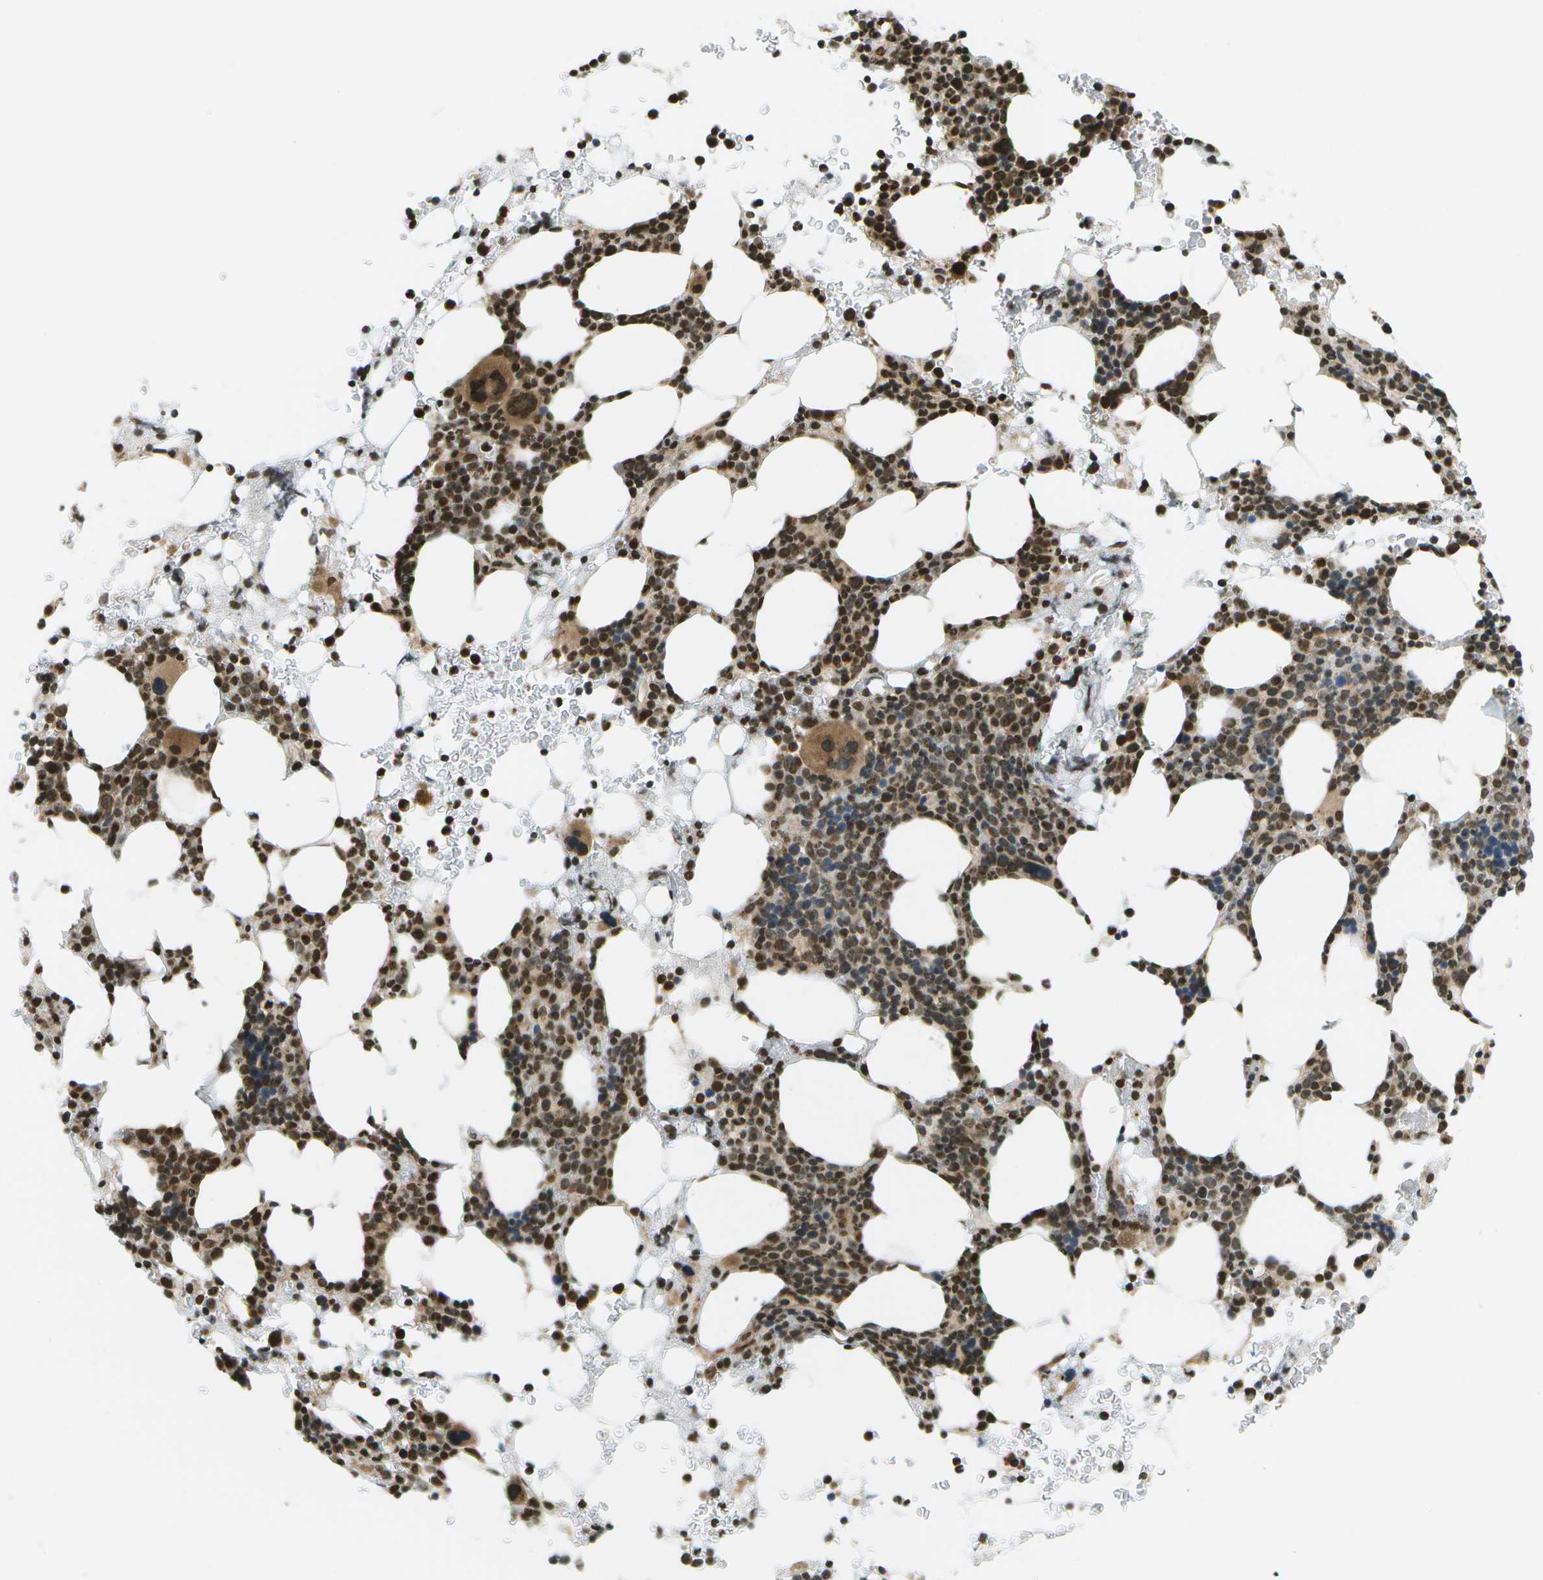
{"staining": {"intensity": "strong", "quantity": ">75%", "location": "cytoplasmic/membranous,nuclear"}, "tissue": "bone marrow", "cell_type": "Hematopoietic cells", "image_type": "normal", "snomed": [{"axis": "morphology", "description": "Normal tissue, NOS"}, {"axis": "morphology", "description": "Inflammation, NOS"}, {"axis": "topography", "description": "Bone marrow"}], "caption": "There is high levels of strong cytoplasmic/membranous,nuclear staining in hematopoietic cells of unremarkable bone marrow, as demonstrated by immunohistochemical staining (brown color).", "gene": "EVC", "patient": {"sex": "female", "age": 84}}